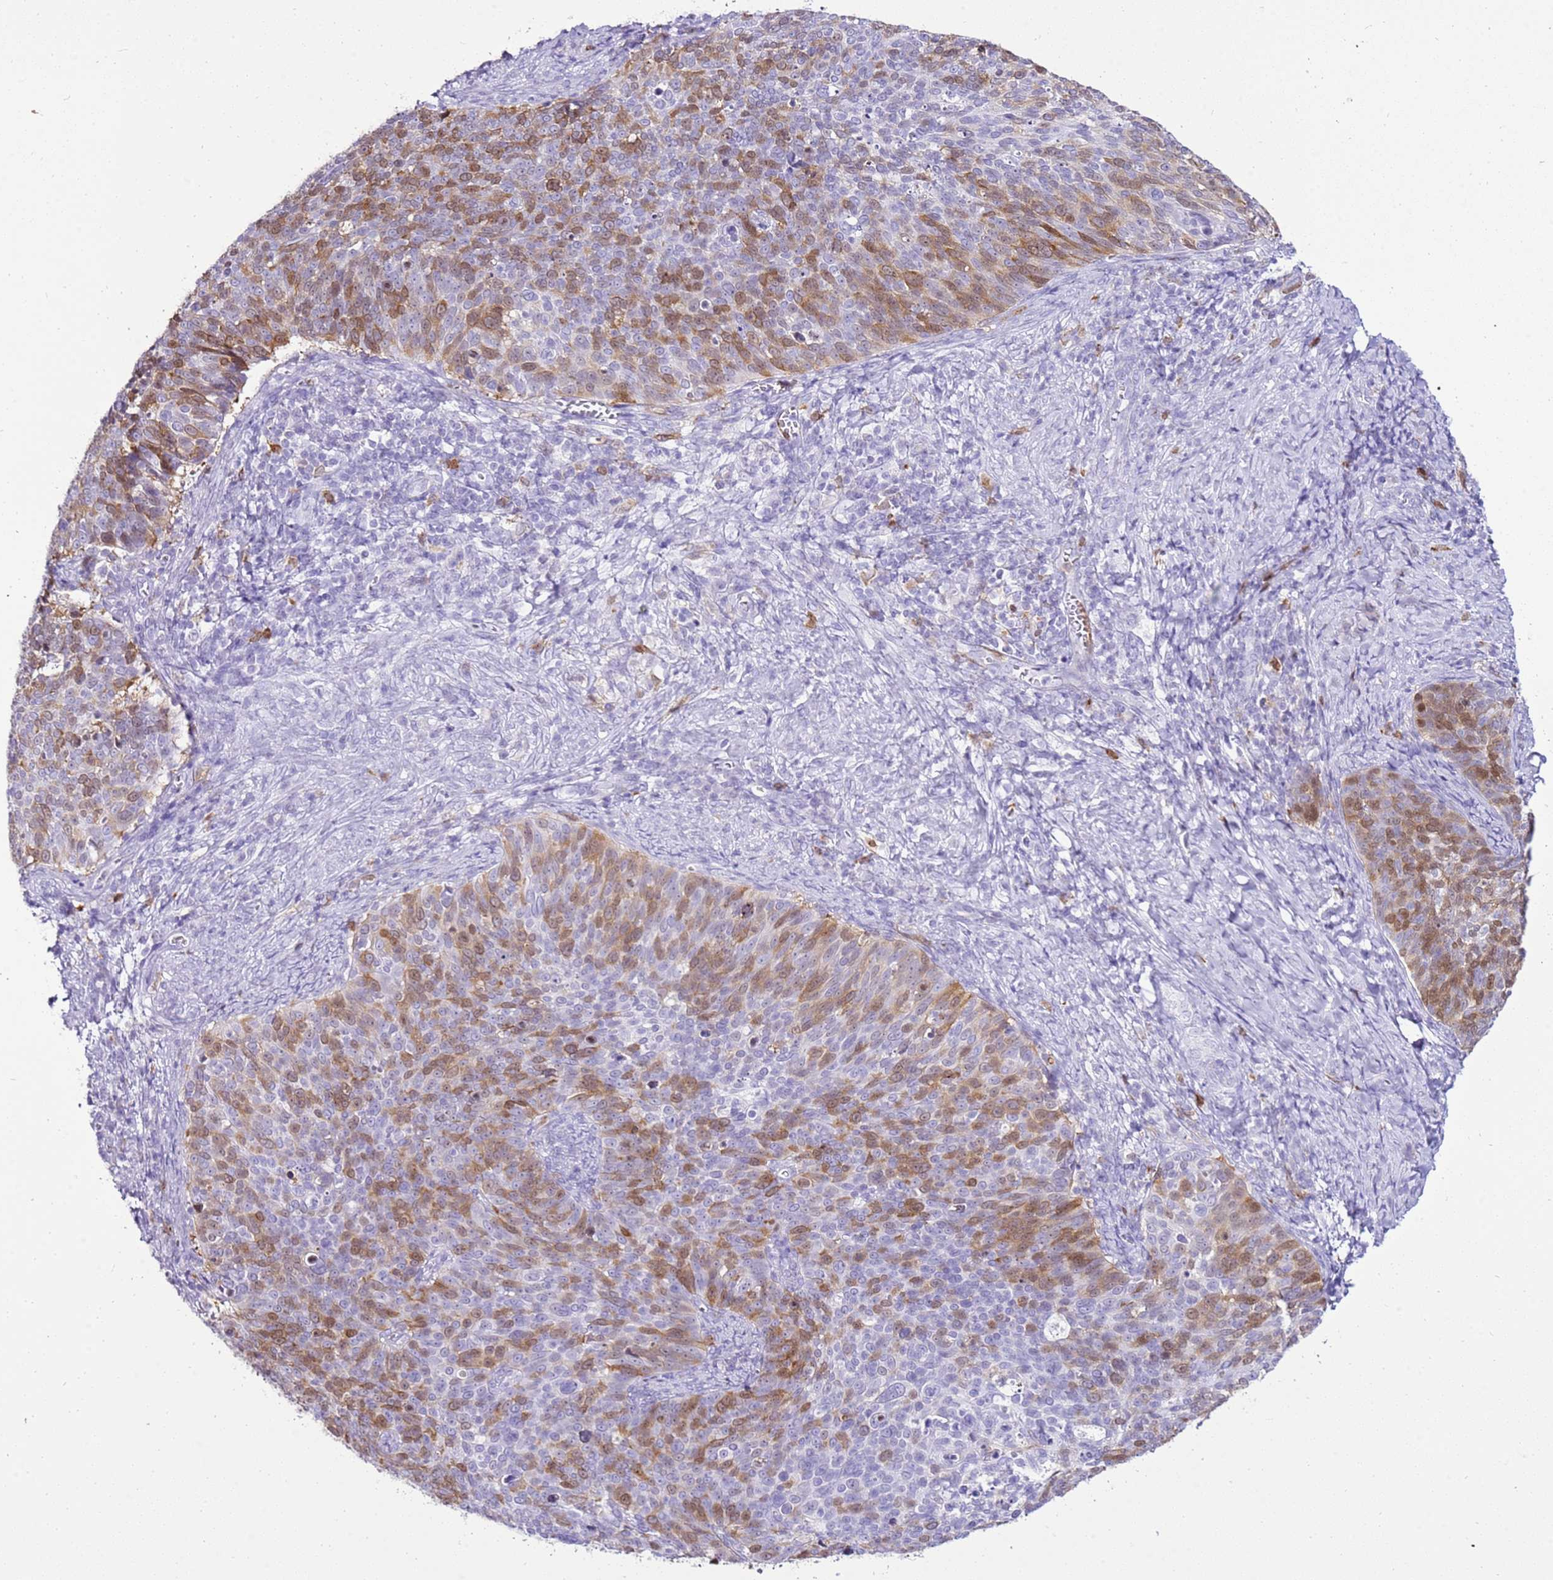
{"staining": {"intensity": "moderate", "quantity": "25%-75%", "location": "cytoplasmic/membranous"}, "tissue": "cervical cancer", "cell_type": "Tumor cells", "image_type": "cancer", "snomed": [{"axis": "morphology", "description": "Normal tissue, NOS"}, {"axis": "morphology", "description": "Squamous cell carcinoma, NOS"}, {"axis": "topography", "description": "Cervix"}], "caption": "Cervical cancer (squamous cell carcinoma) stained with DAB IHC shows medium levels of moderate cytoplasmic/membranous expression in about 25%-75% of tumor cells.", "gene": "SPC25", "patient": {"sex": "female", "age": 39}}